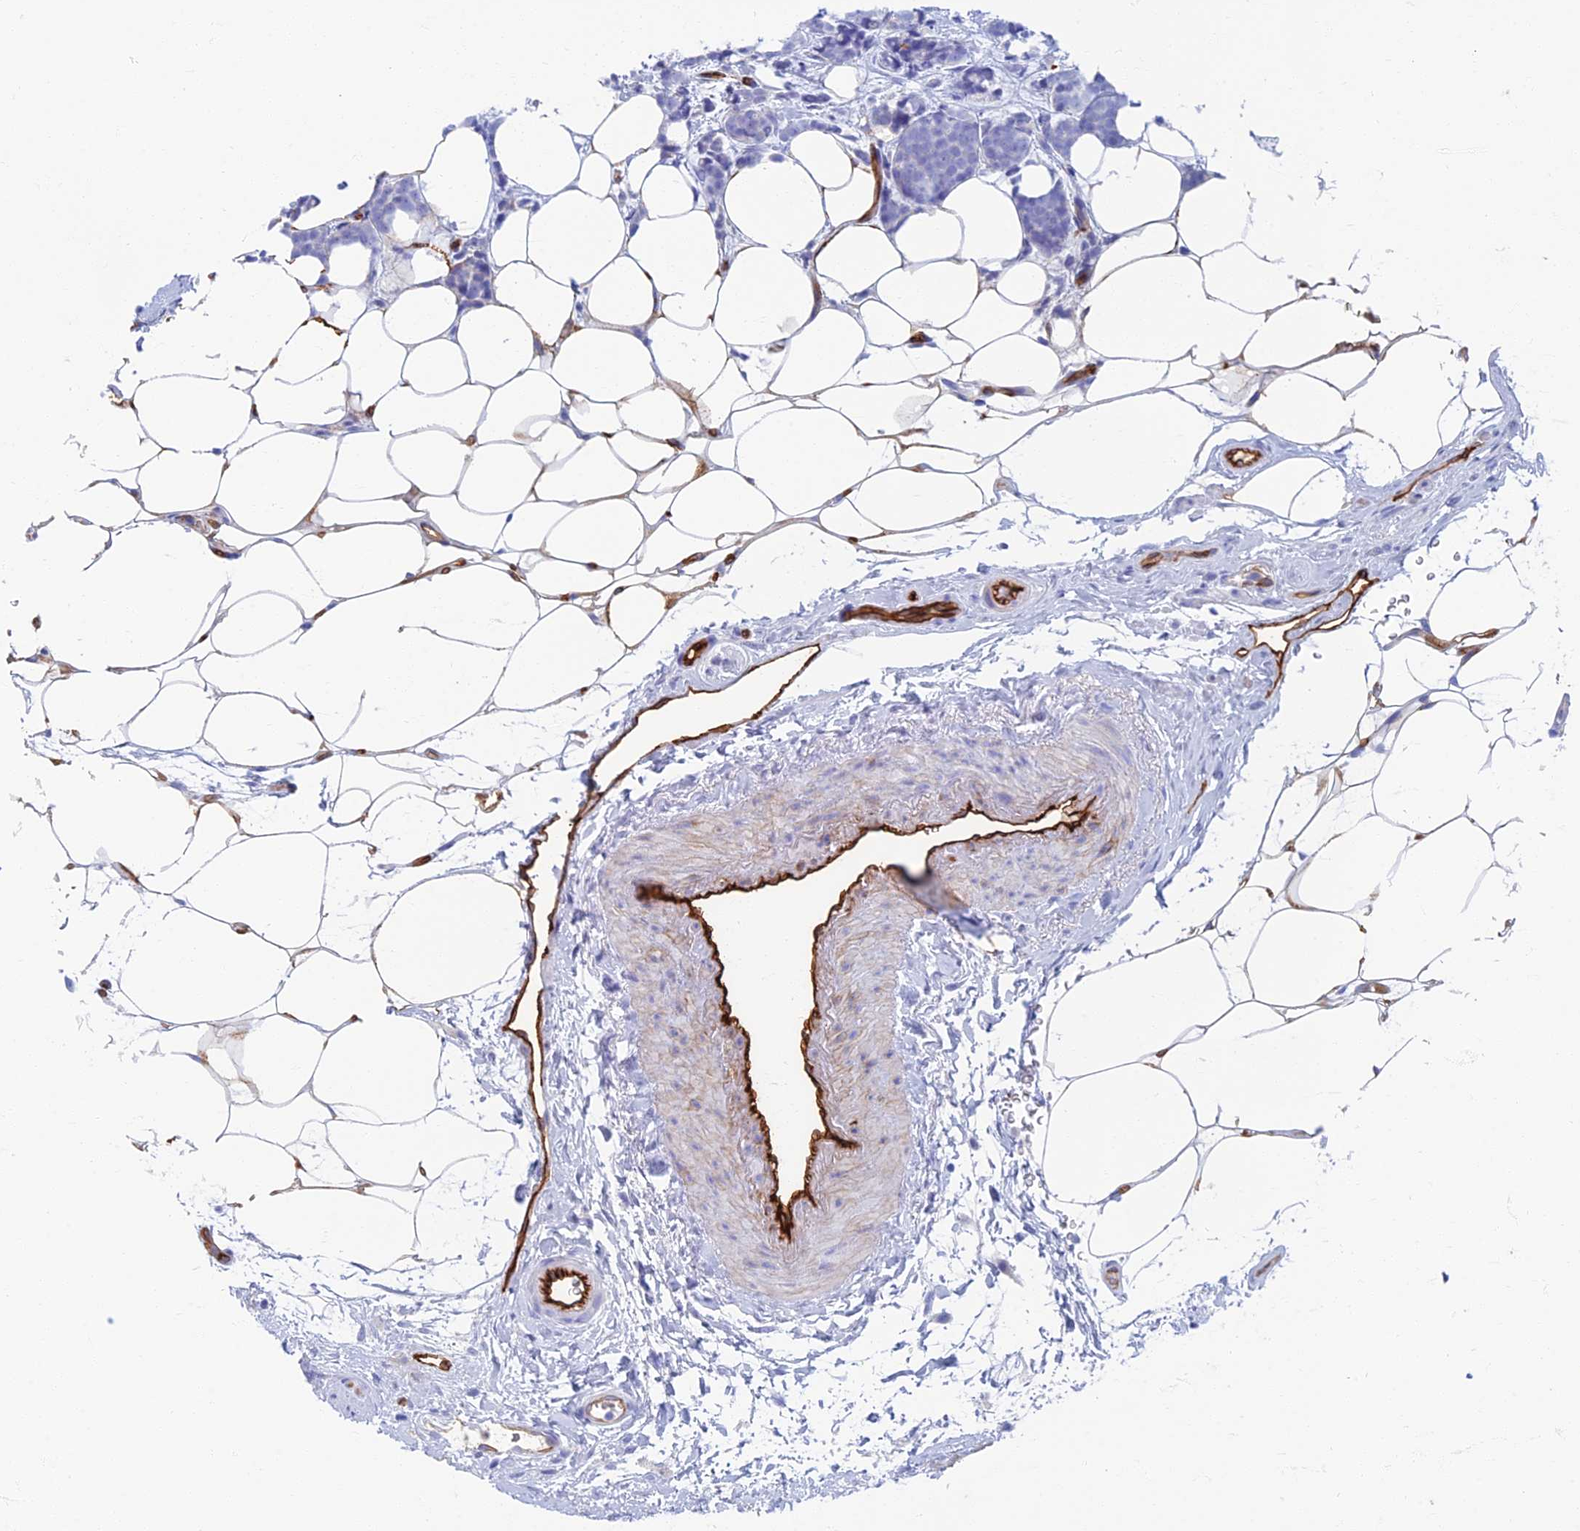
{"staining": {"intensity": "negative", "quantity": "none", "location": "none"}, "tissue": "breast cancer", "cell_type": "Tumor cells", "image_type": "cancer", "snomed": [{"axis": "morphology", "description": "Lobular carcinoma"}, {"axis": "topography", "description": "Breast"}], "caption": "This is an immunohistochemistry (IHC) photomicrograph of human breast lobular carcinoma. There is no staining in tumor cells.", "gene": "ETFRF1", "patient": {"sex": "female", "age": 58}}